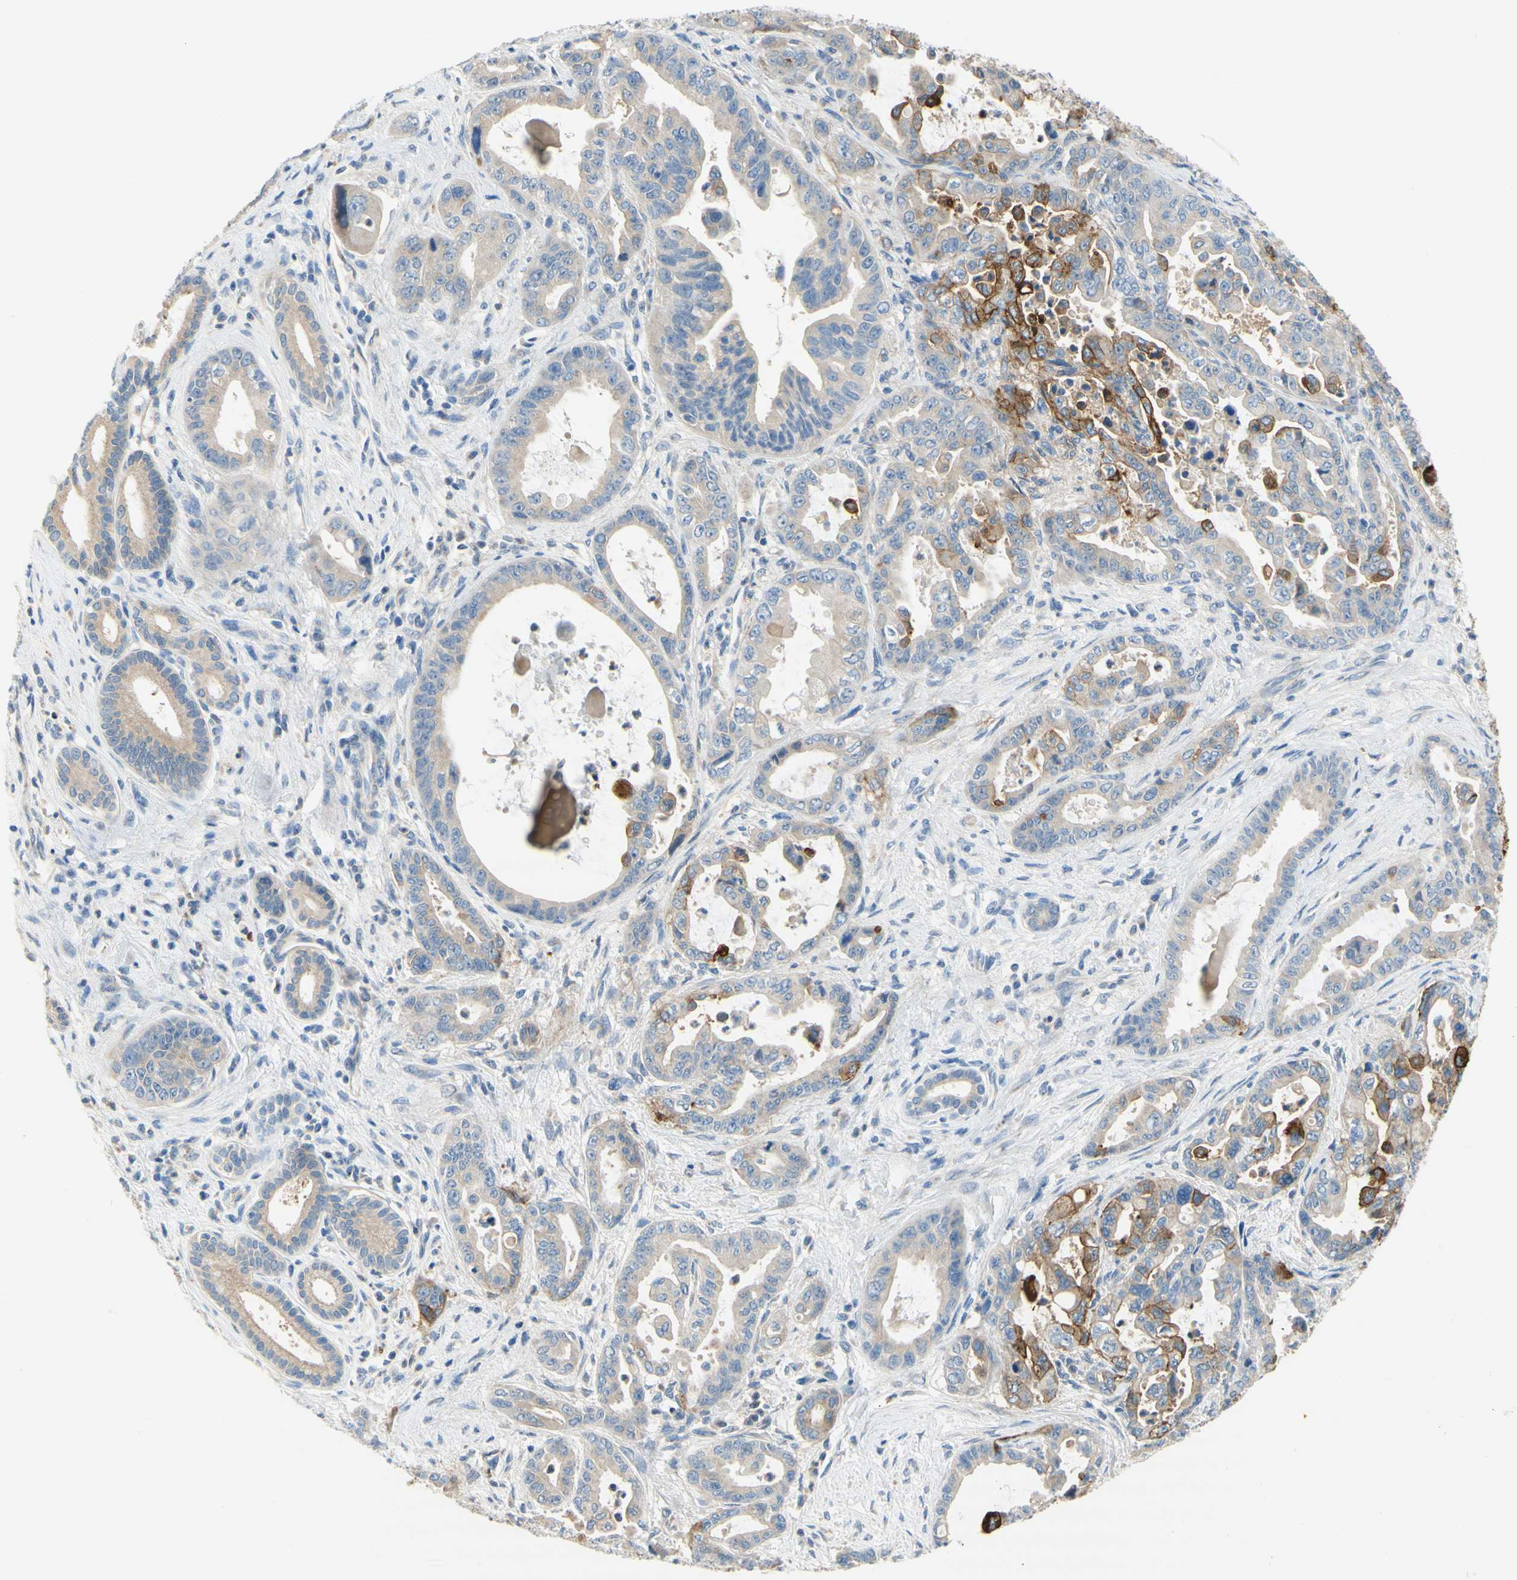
{"staining": {"intensity": "strong", "quantity": "<25%", "location": "cytoplasmic/membranous"}, "tissue": "pancreatic cancer", "cell_type": "Tumor cells", "image_type": "cancer", "snomed": [{"axis": "morphology", "description": "Adenocarcinoma, NOS"}, {"axis": "topography", "description": "Pancreas"}], "caption": "High-power microscopy captured an immunohistochemistry micrograph of pancreatic cancer (adenocarcinoma), revealing strong cytoplasmic/membranous expression in approximately <25% of tumor cells.", "gene": "F3", "patient": {"sex": "male", "age": 70}}